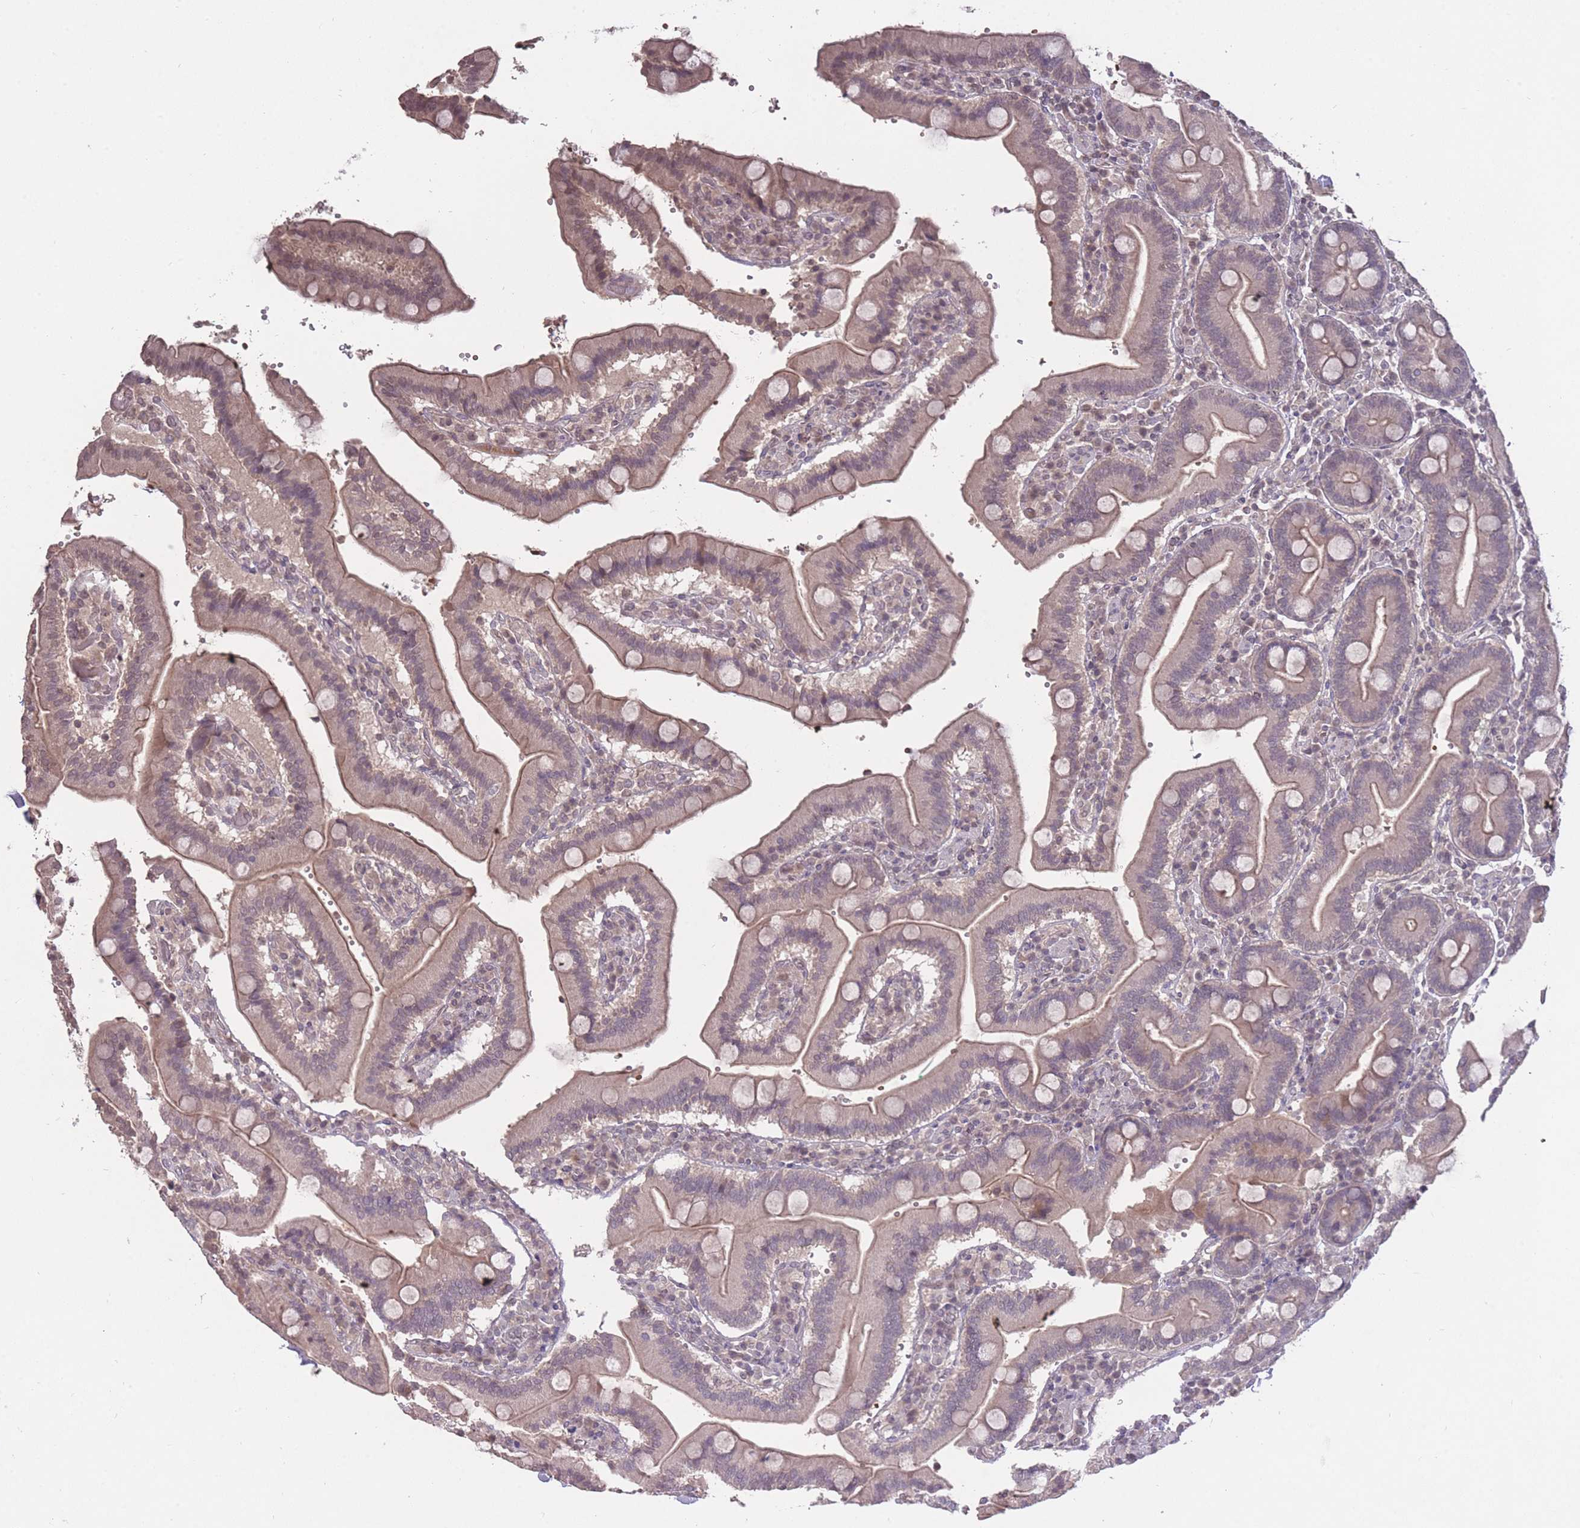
{"staining": {"intensity": "weak", "quantity": "25%-75%", "location": "cytoplasmic/membranous"}, "tissue": "duodenum", "cell_type": "Glandular cells", "image_type": "normal", "snomed": [{"axis": "morphology", "description": "Normal tissue, NOS"}, {"axis": "topography", "description": "Duodenum"}], "caption": "Normal duodenum reveals weak cytoplasmic/membranous staining in approximately 25%-75% of glandular cells.", "gene": "ADCYAP1R1", "patient": {"sex": "female", "age": 62}}